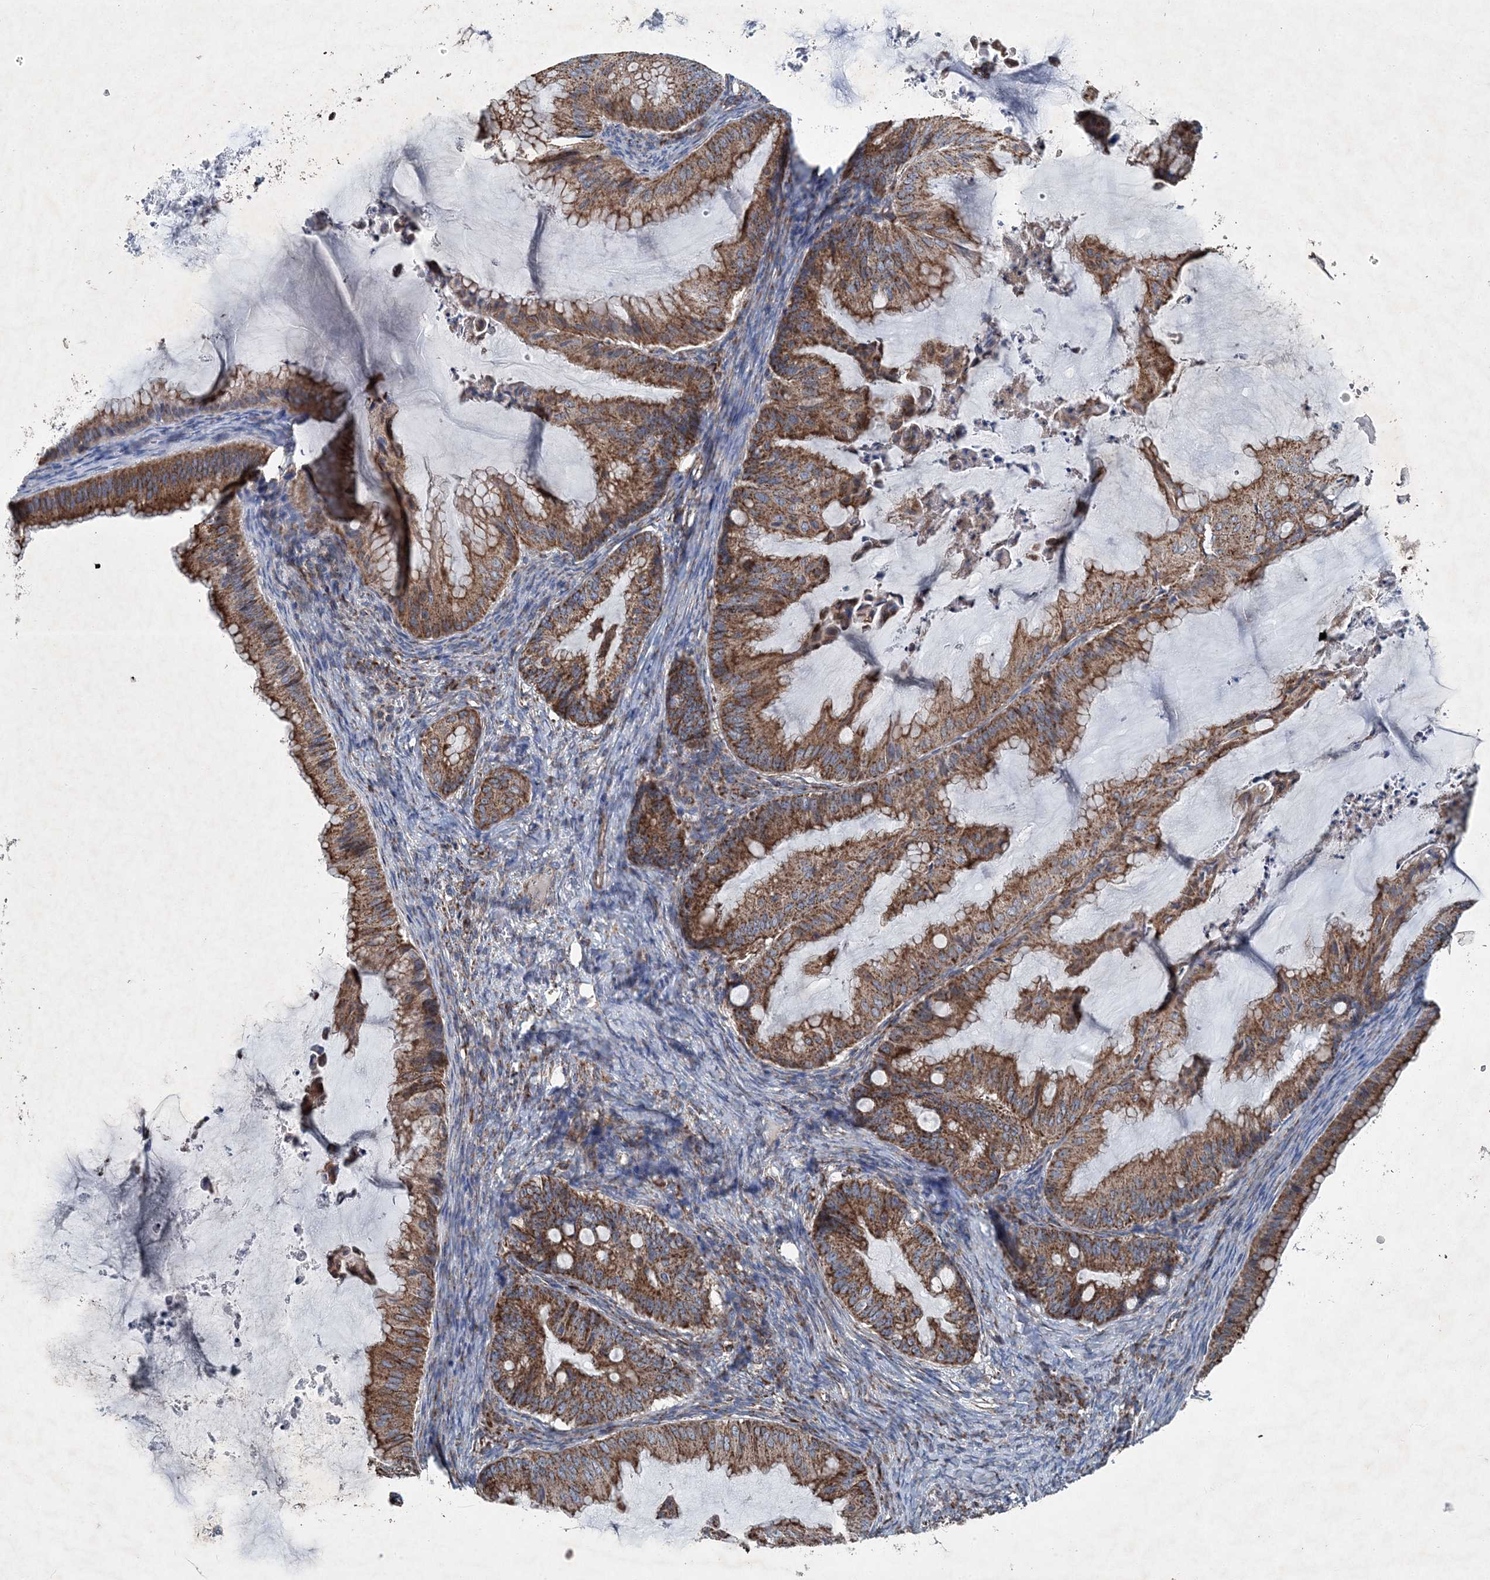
{"staining": {"intensity": "strong", "quantity": ">75%", "location": "cytoplasmic/membranous"}, "tissue": "ovarian cancer", "cell_type": "Tumor cells", "image_type": "cancer", "snomed": [{"axis": "morphology", "description": "Cystadenocarcinoma, mucinous, NOS"}, {"axis": "topography", "description": "Ovary"}], "caption": "This image displays IHC staining of human ovarian cancer, with high strong cytoplasmic/membranous expression in approximately >75% of tumor cells.", "gene": "SPAG16", "patient": {"sex": "female", "age": 71}}